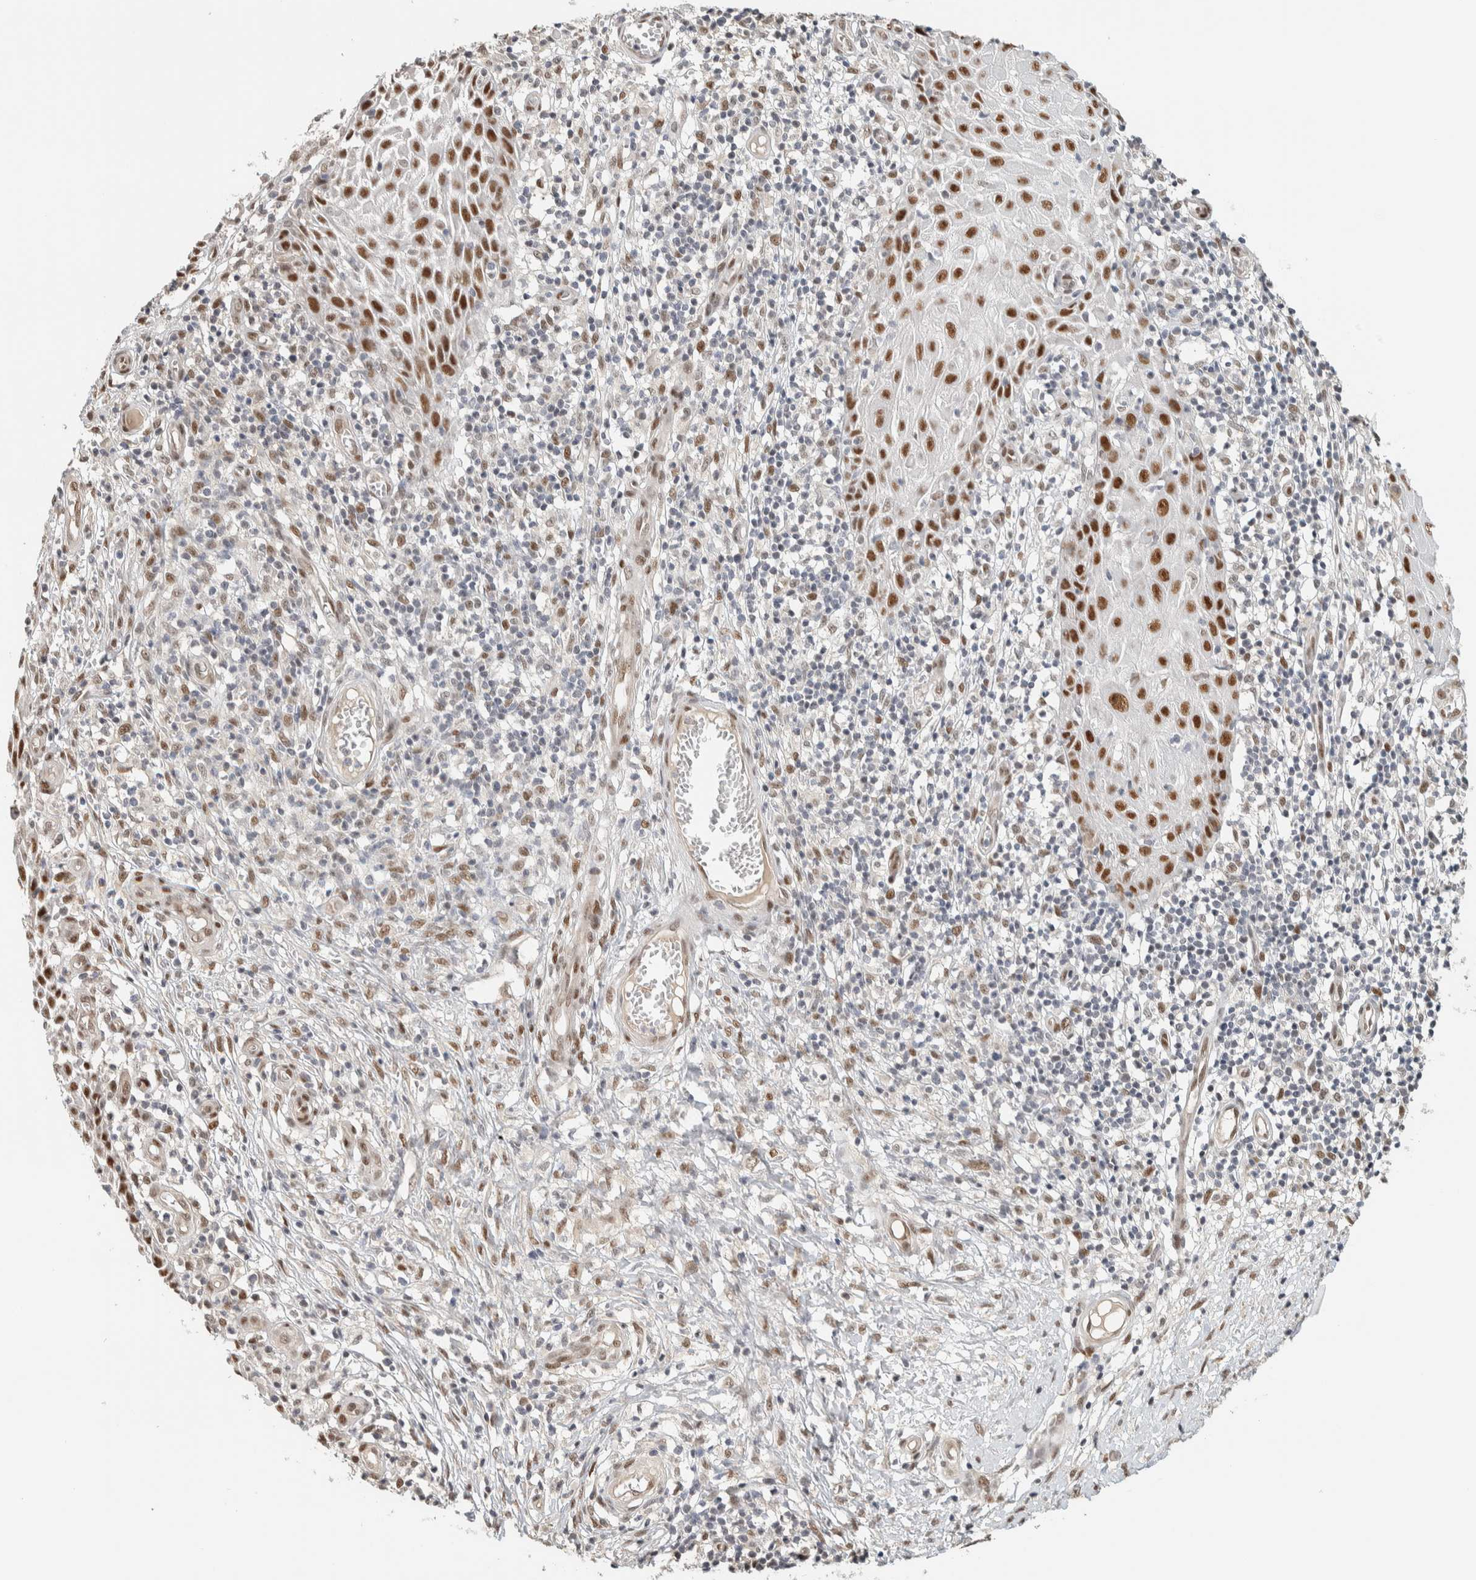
{"staining": {"intensity": "moderate", "quantity": ">75%", "location": "nuclear"}, "tissue": "skin cancer", "cell_type": "Tumor cells", "image_type": "cancer", "snomed": [{"axis": "morphology", "description": "Squamous cell carcinoma, NOS"}, {"axis": "topography", "description": "Skin"}], "caption": "IHC of human squamous cell carcinoma (skin) shows medium levels of moderate nuclear positivity in about >75% of tumor cells.", "gene": "PUS7", "patient": {"sex": "female", "age": 73}}